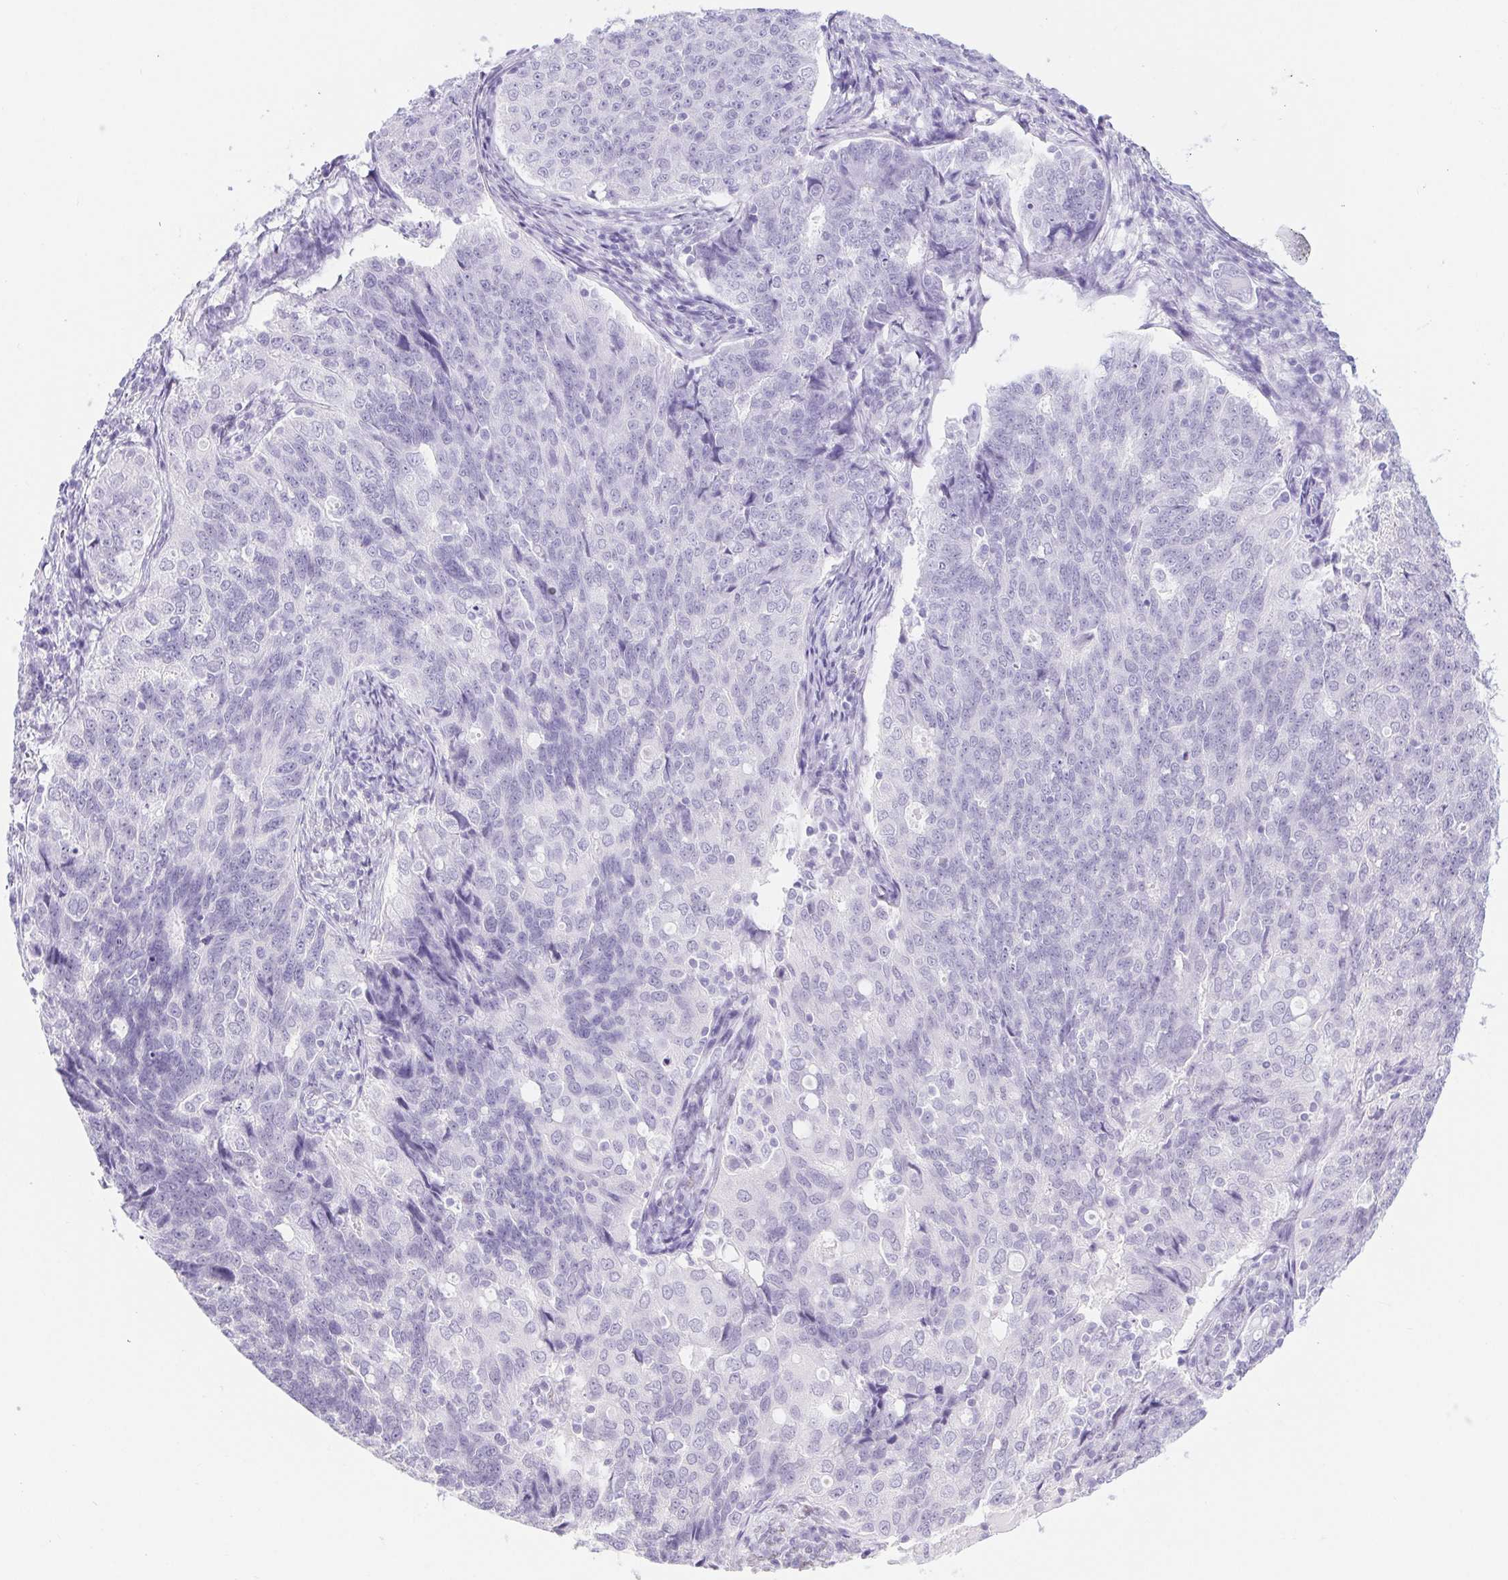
{"staining": {"intensity": "negative", "quantity": "none", "location": "none"}, "tissue": "endometrial cancer", "cell_type": "Tumor cells", "image_type": "cancer", "snomed": [{"axis": "morphology", "description": "Adenocarcinoma, NOS"}, {"axis": "topography", "description": "Endometrium"}], "caption": "This is a image of immunohistochemistry staining of endometrial cancer, which shows no staining in tumor cells.", "gene": "CAND1", "patient": {"sex": "female", "age": 43}}